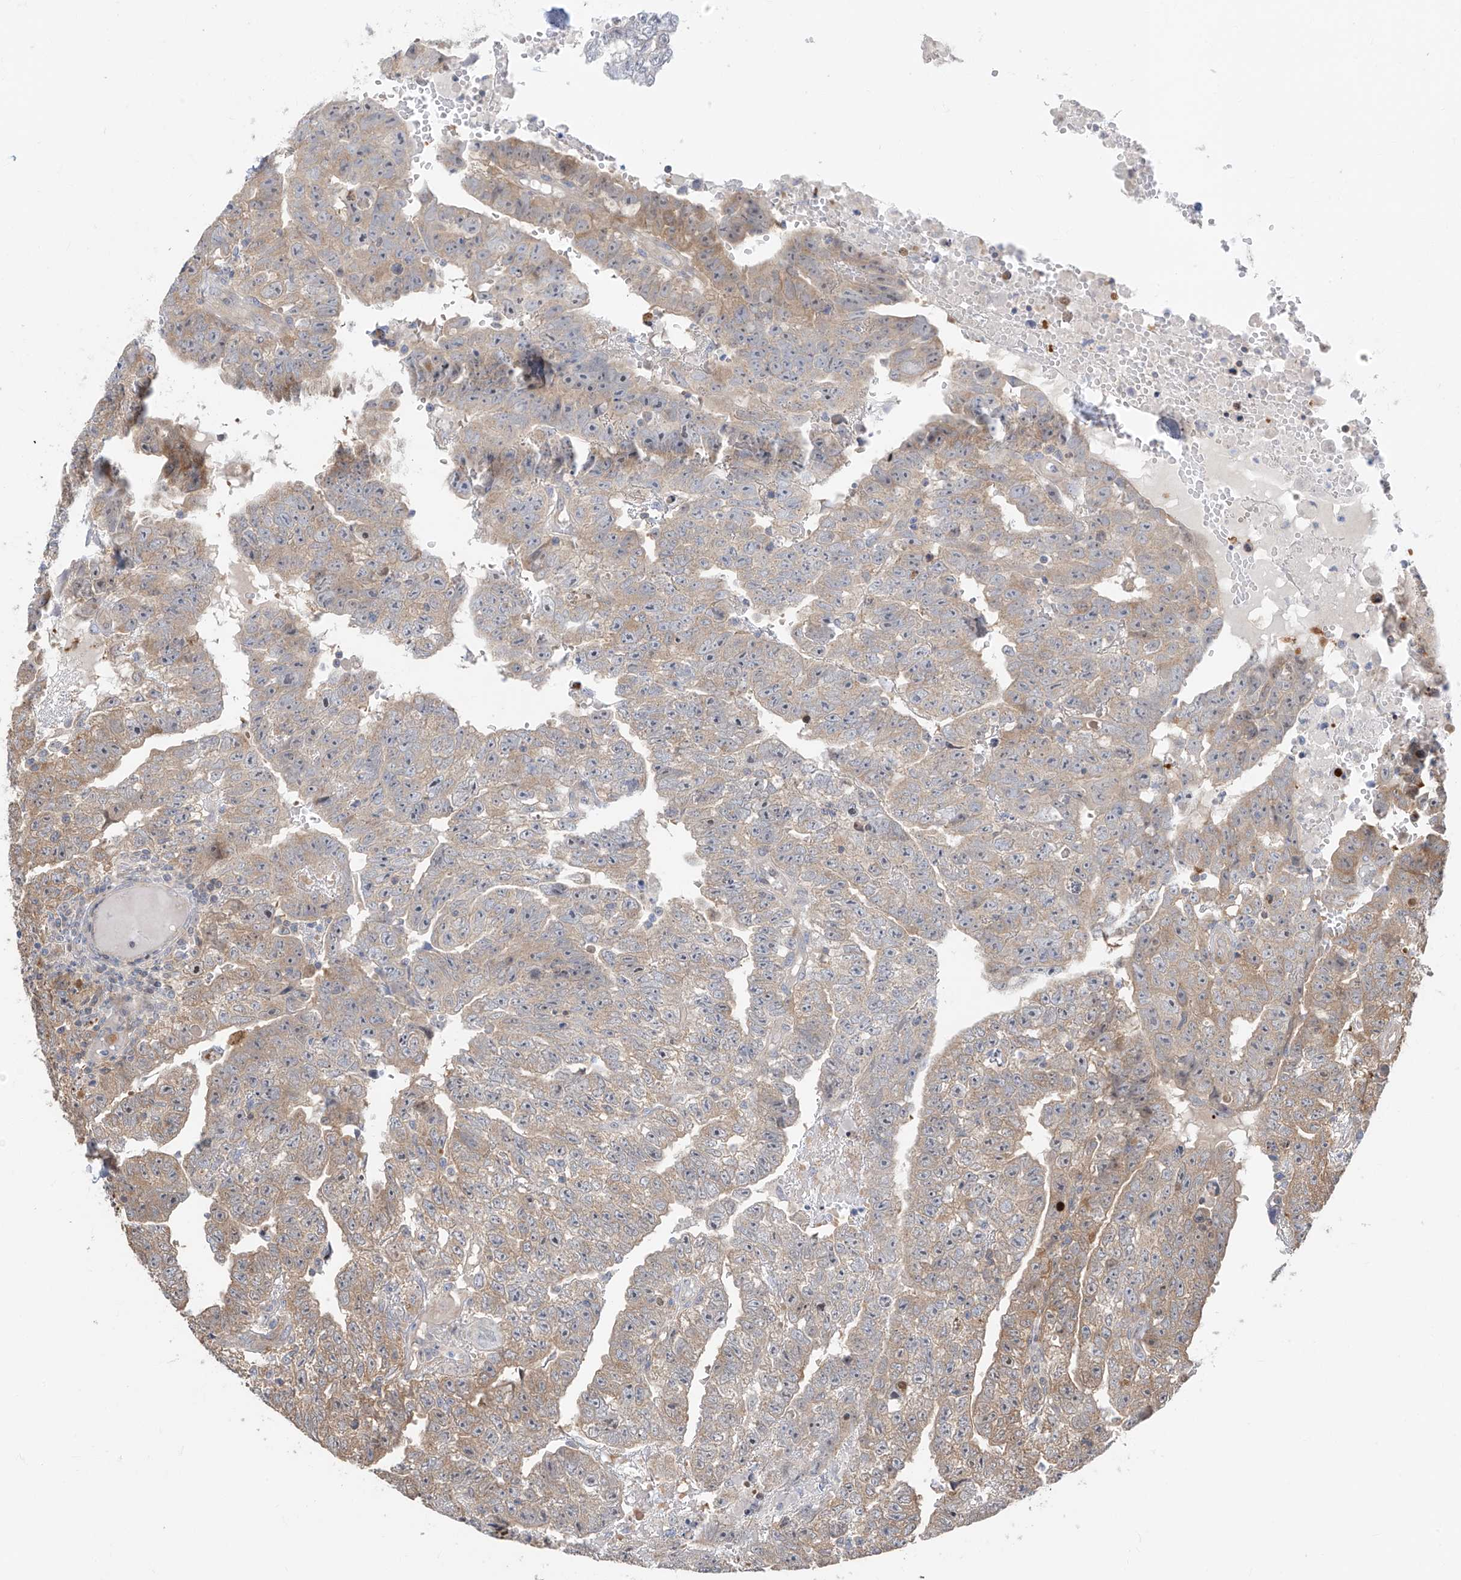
{"staining": {"intensity": "weak", "quantity": ">75%", "location": "cytoplasmic/membranous"}, "tissue": "testis cancer", "cell_type": "Tumor cells", "image_type": "cancer", "snomed": [{"axis": "morphology", "description": "Carcinoma, Embryonal, NOS"}, {"axis": "topography", "description": "Testis"}], "caption": "Immunohistochemical staining of testis cancer (embryonal carcinoma) displays weak cytoplasmic/membranous protein staining in approximately >75% of tumor cells.", "gene": "TTC38", "patient": {"sex": "male", "age": 25}}